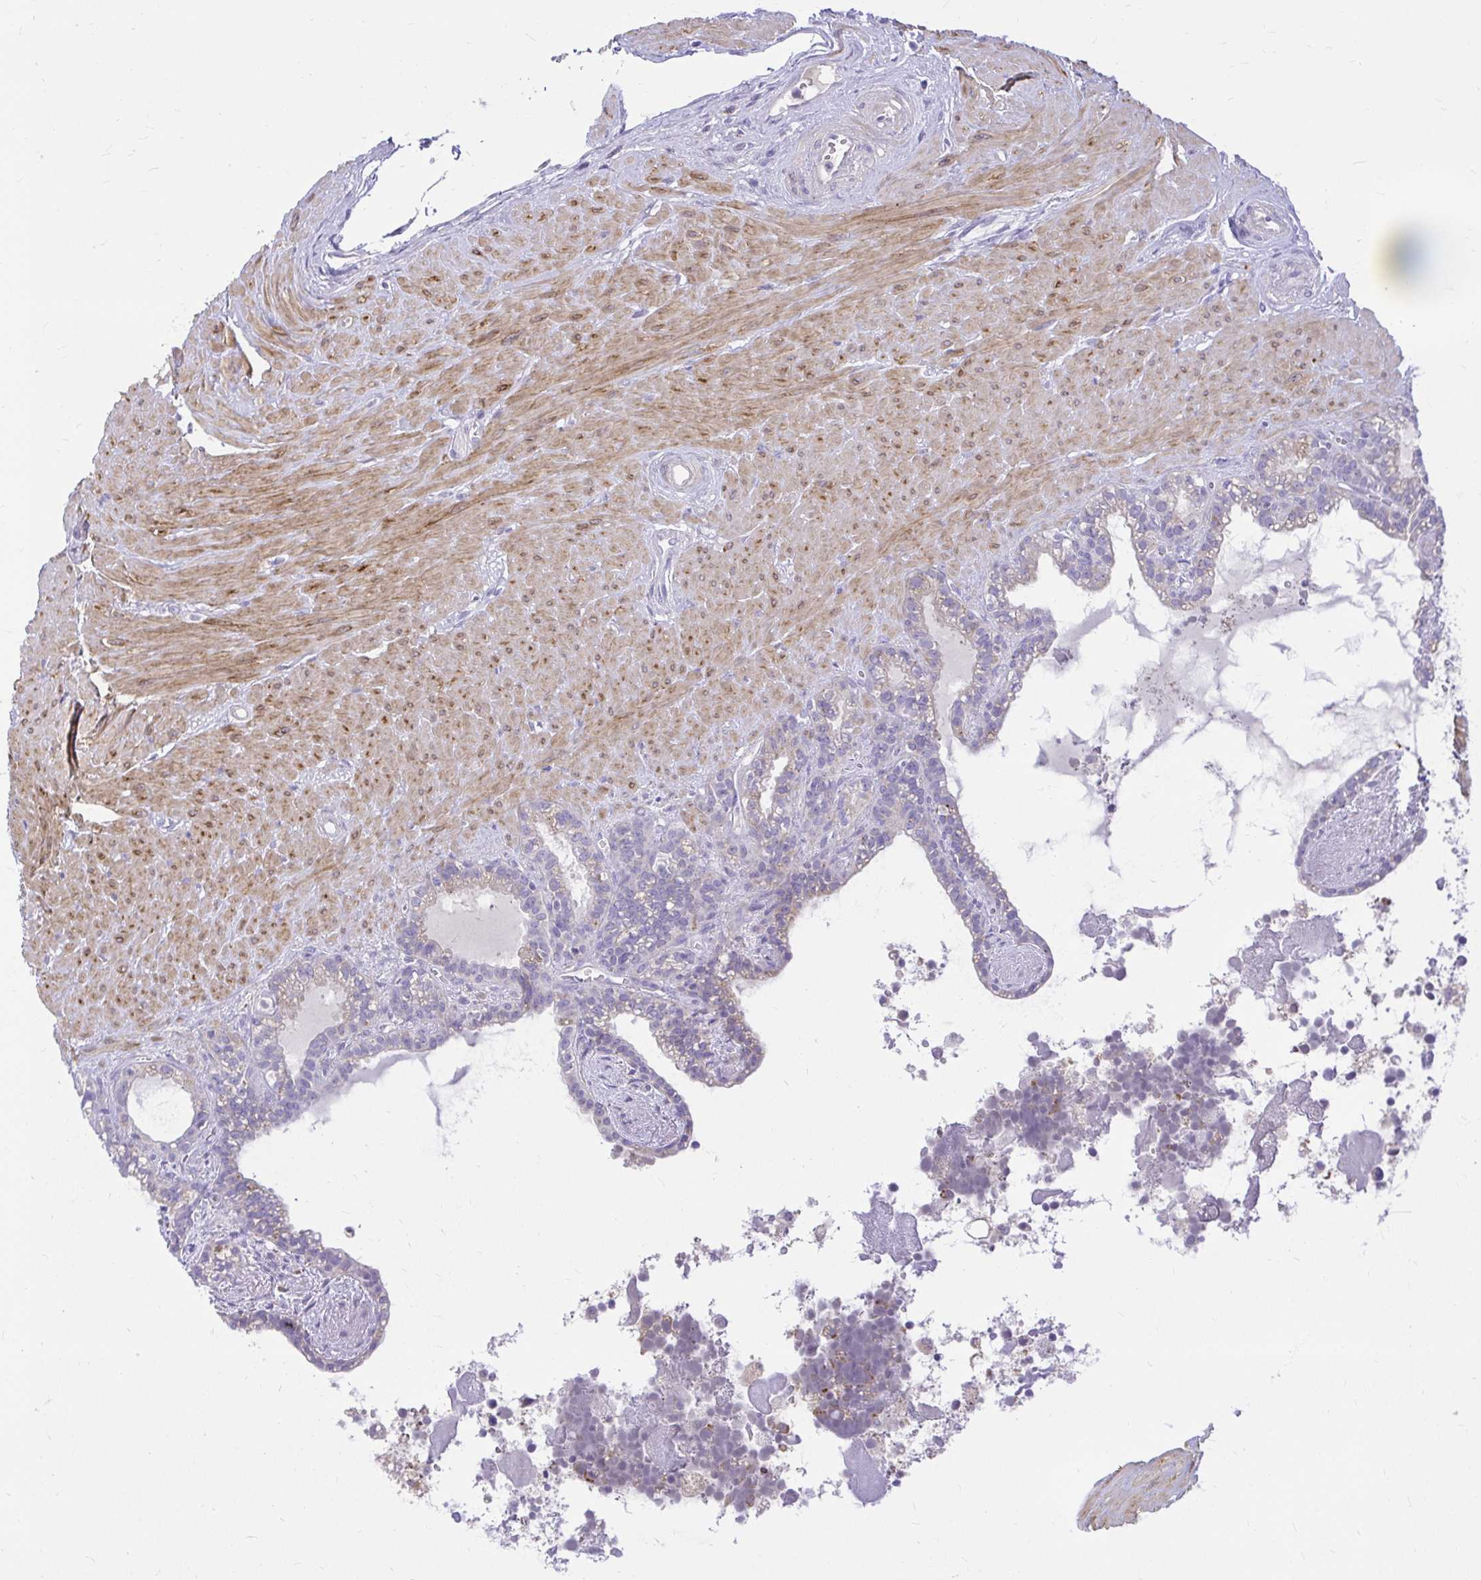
{"staining": {"intensity": "negative", "quantity": "none", "location": "none"}, "tissue": "seminal vesicle", "cell_type": "Glandular cells", "image_type": "normal", "snomed": [{"axis": "morphology", "description": "Normal tissue, NOS"}, {"axis": "topography", "description": "Seminal veicle"}], "caption": "This is an immunohistochemistry micrograph of benign seminal vesicle. There is no positivity in glandular cells.", "gene": "PKN3", "patient": {"sex": "male", "age": 76}}